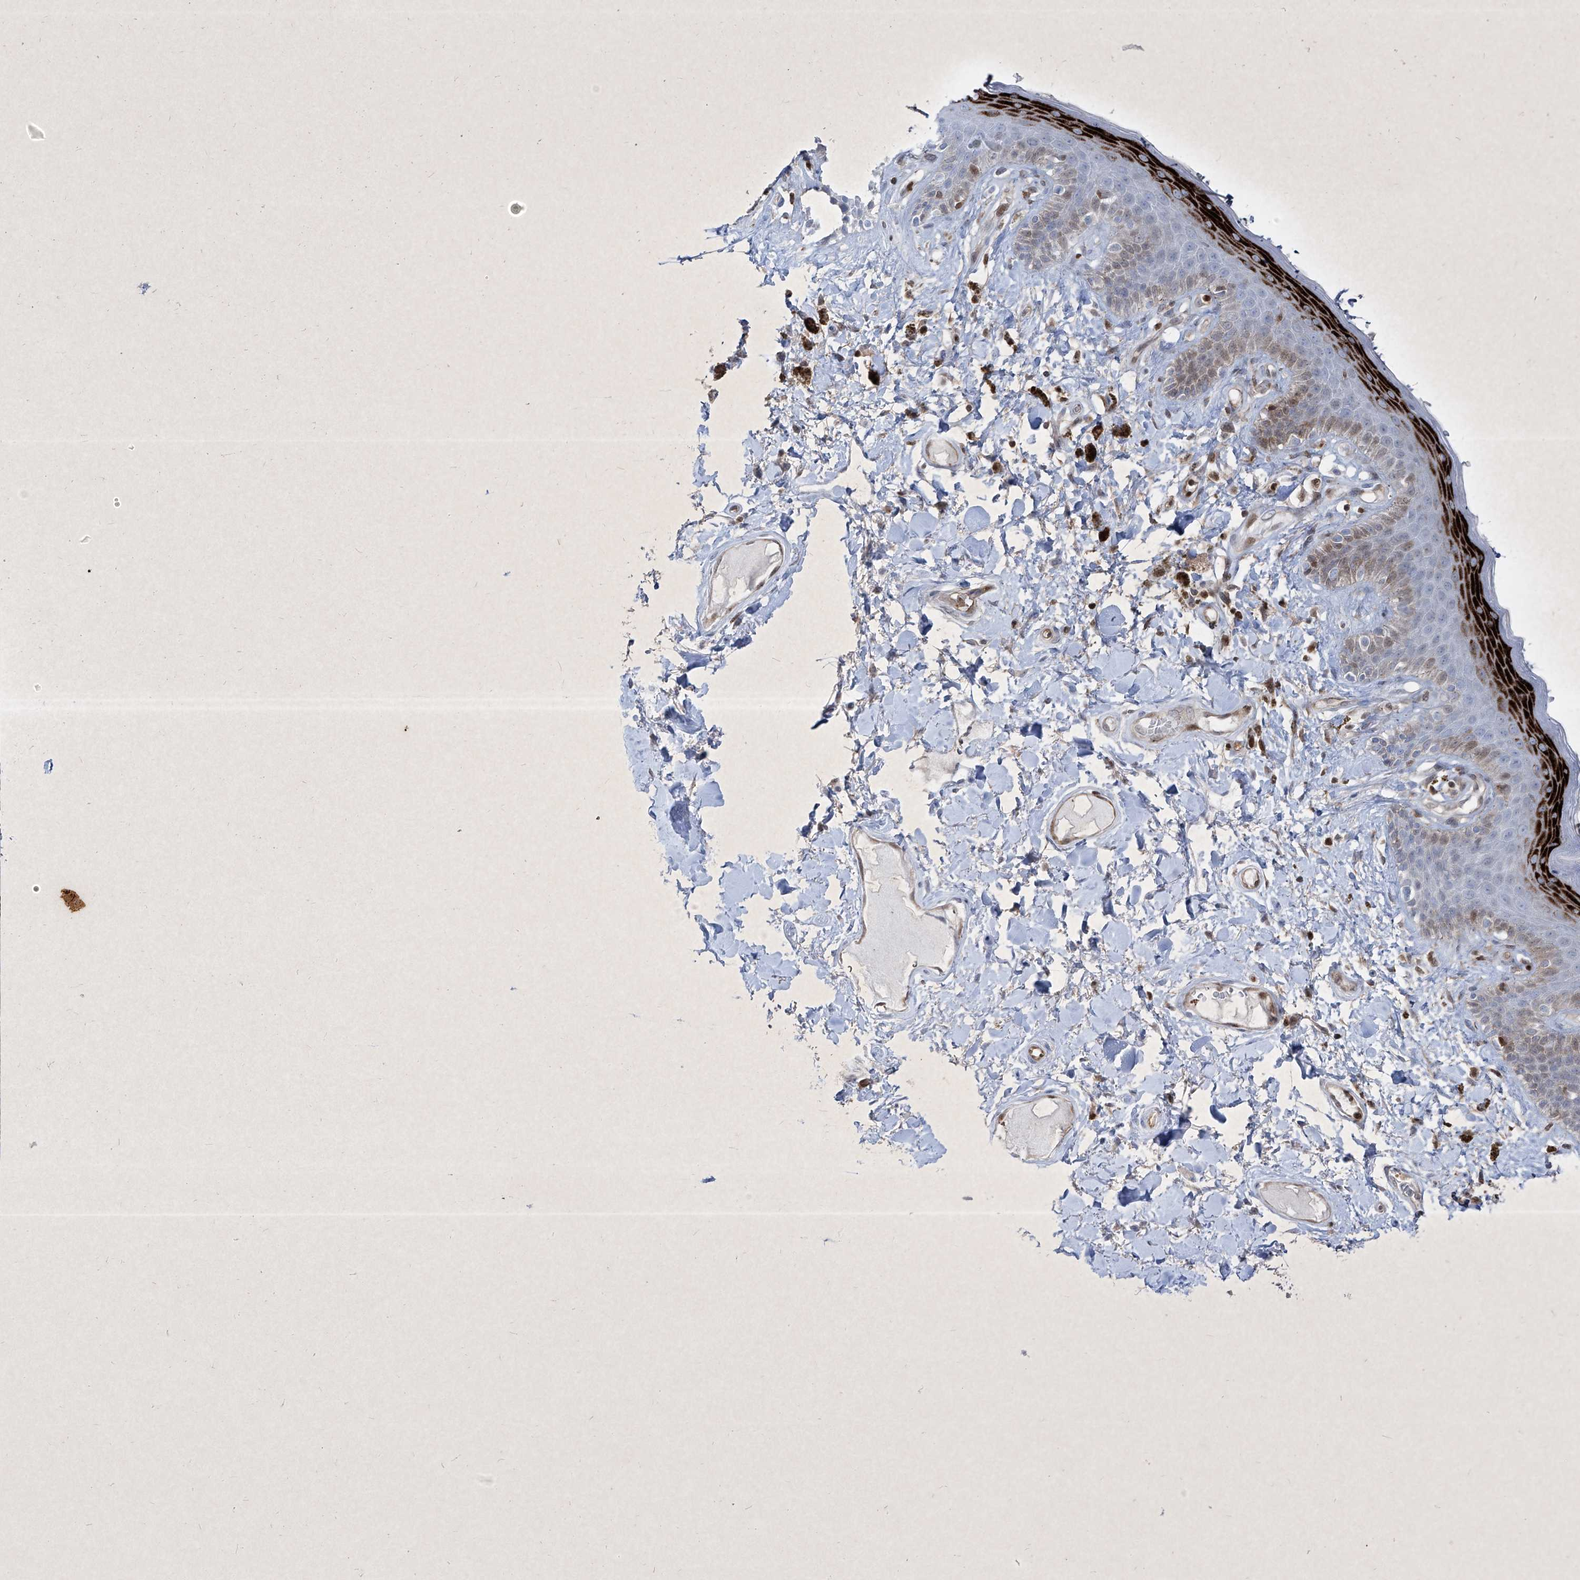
{"staining": {"intensity": "strong", "quantity": "<25%", "location": "cytoplasmic/membranous,nuclear"}, "tissue": "skin", "cell_type": "Epidermal cells", "image_type": "normal", "snomed": [{"axis": "morphology", "description": "Normal tissue, NOS"}, {"axis": "topography", "description": "Anal"}], "caption": "Immunohistochemistry (IHC) image of benign skin stained for a protein (brown), which exhibits medium levels of strong cytoplasmic/membranous,nuclear positivity in approximately <25% of epidermal cells.", "gene": "PSMB10", "patient": {"sex": "female", "age": 78}}